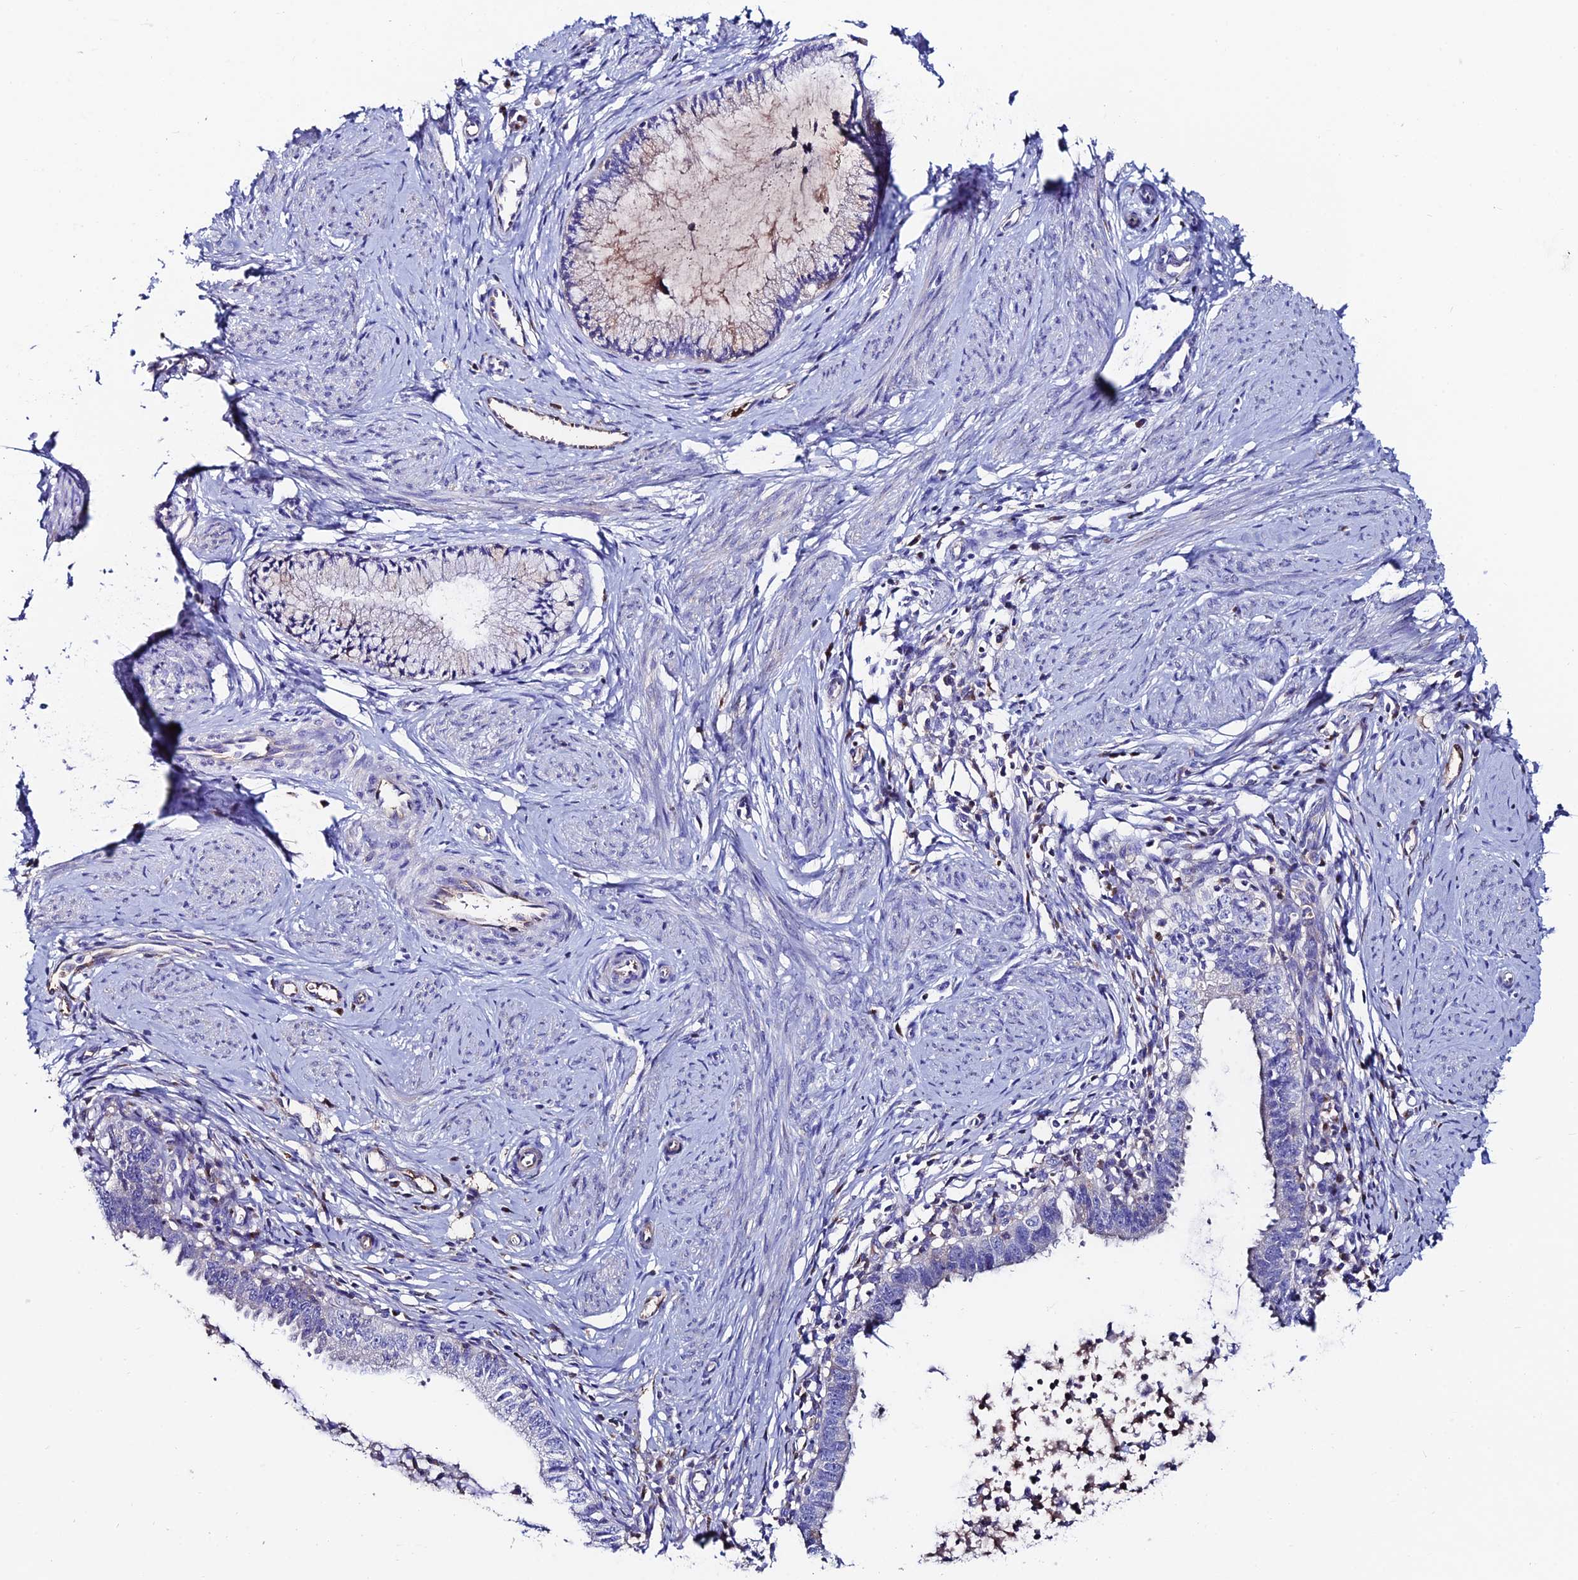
{"staining": {"intensity": "weak", "quantity": "<25%", "location": "cytoplasmic/membranous"}, "tissue": "cervical cancer", "cell_type": "Tumor cells", "image_type": "cancer", "snomed": [{"axis": "morphology", "description": "Adenocarcinoma, NOS"}, {"axis": "topography", "description": "Cervix"}], "caption": "Tumor cells are negative for protein expression in human adenocarcinoma (cervical). (DAB immunohistochemistry (IHC) visualized using brightfield microscopy, high magnification).", "gene": "SLC25A16", "patient": {"sex": "female", "age": 36}}